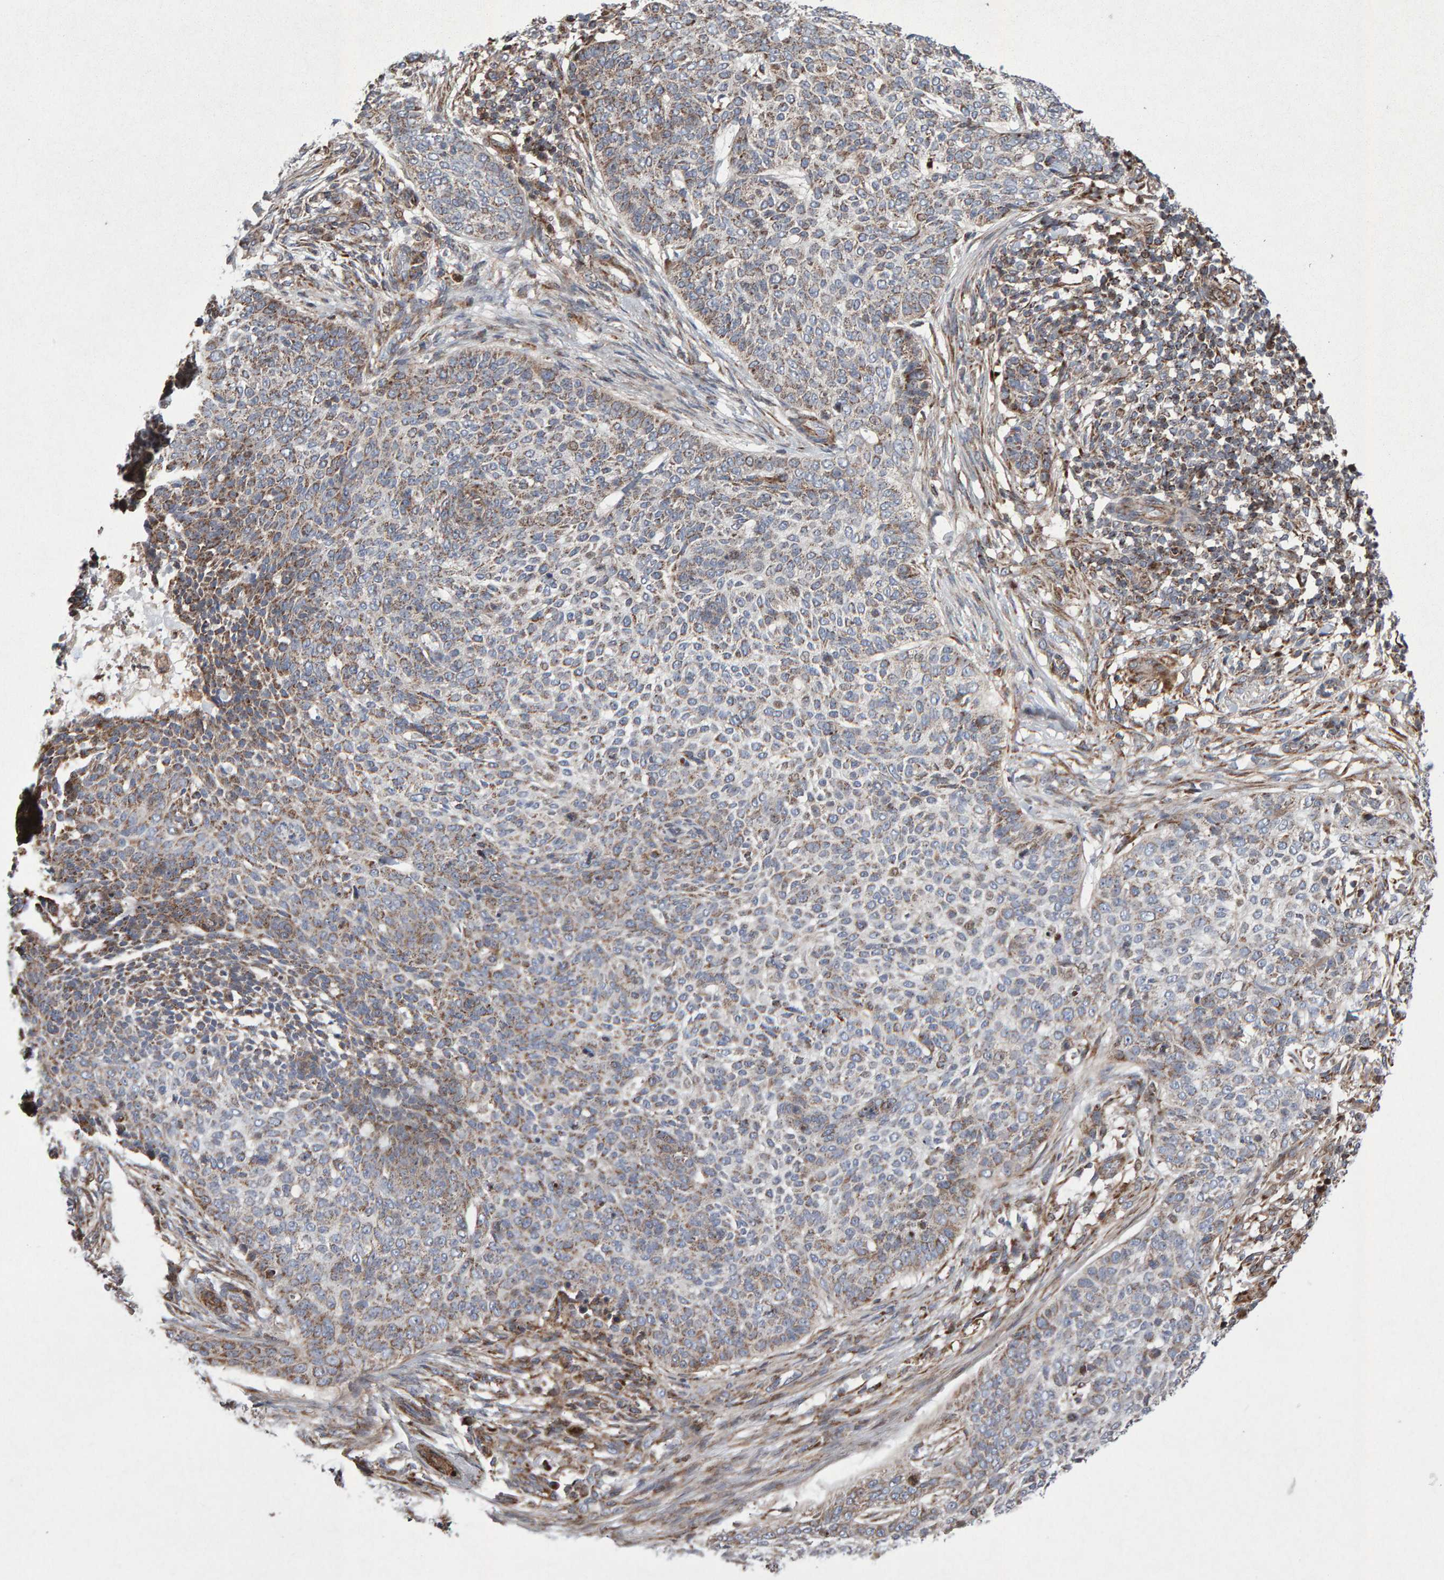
{"staining": {"intensity": "weak", "quantity": "<25%", "location": "cytoplasmic/membranous"}, "tissue": "skin cancer", "cell_type": "Tumor cells", "image_type": "cancer", "snomed": [{"axis": "morphology", "description": "Basal cell carcinoma"}, {"axis": "topography", "description": "Skin"}], "caption": "Protein analysis of basal cell carcinoma (skin) exhibits no significant positivity in tumor cells. (DAB immunohistochemistry (IHC) with hematoxylin counter stain).", "gene": "PECR", "patient": {"sex": "female", "age": 64}}